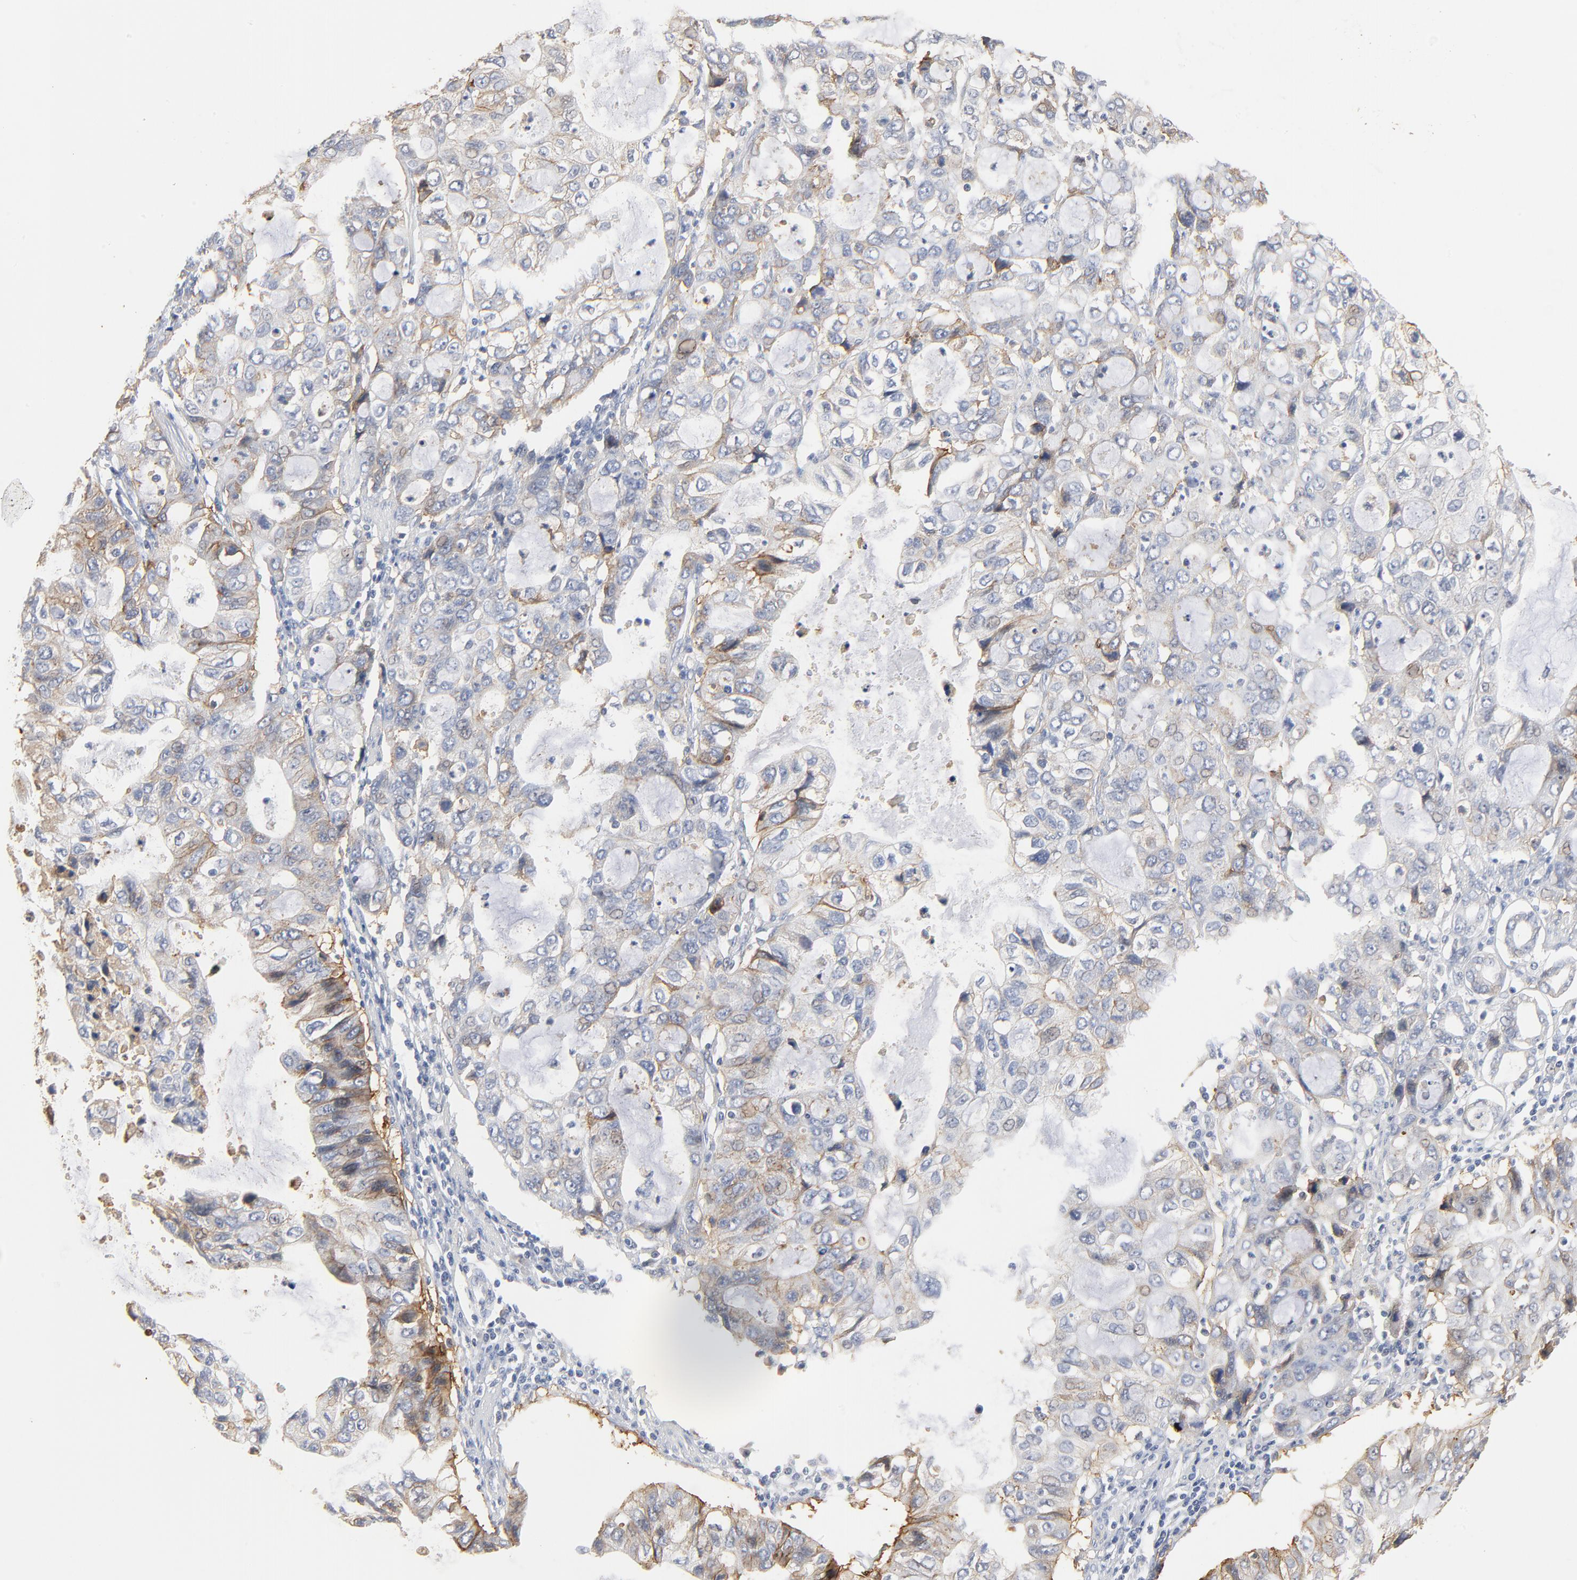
{"staining": {"intensity": "moderate", "quantity": "25%-75%", "location": "cytoplasmic/membranous"}, "tissue": "stomach cancer", "cell_type": "Tumor cells", "image_type": "cancer", "snomed": [{"axis": "morphology", "description": "Adenocarcinoma, NOS"}, {"axis": "topography", "description": "Stomach, upper"}], "caption": "Moderate cytoplasmic/membranous positivity for a protein is present in approximately 25%-75% of tumor cells of stomach cancer (adenocarcinoma) using IHC.", "gene": "EPCAM", "patient": {"sex": "female", "age": 52}}